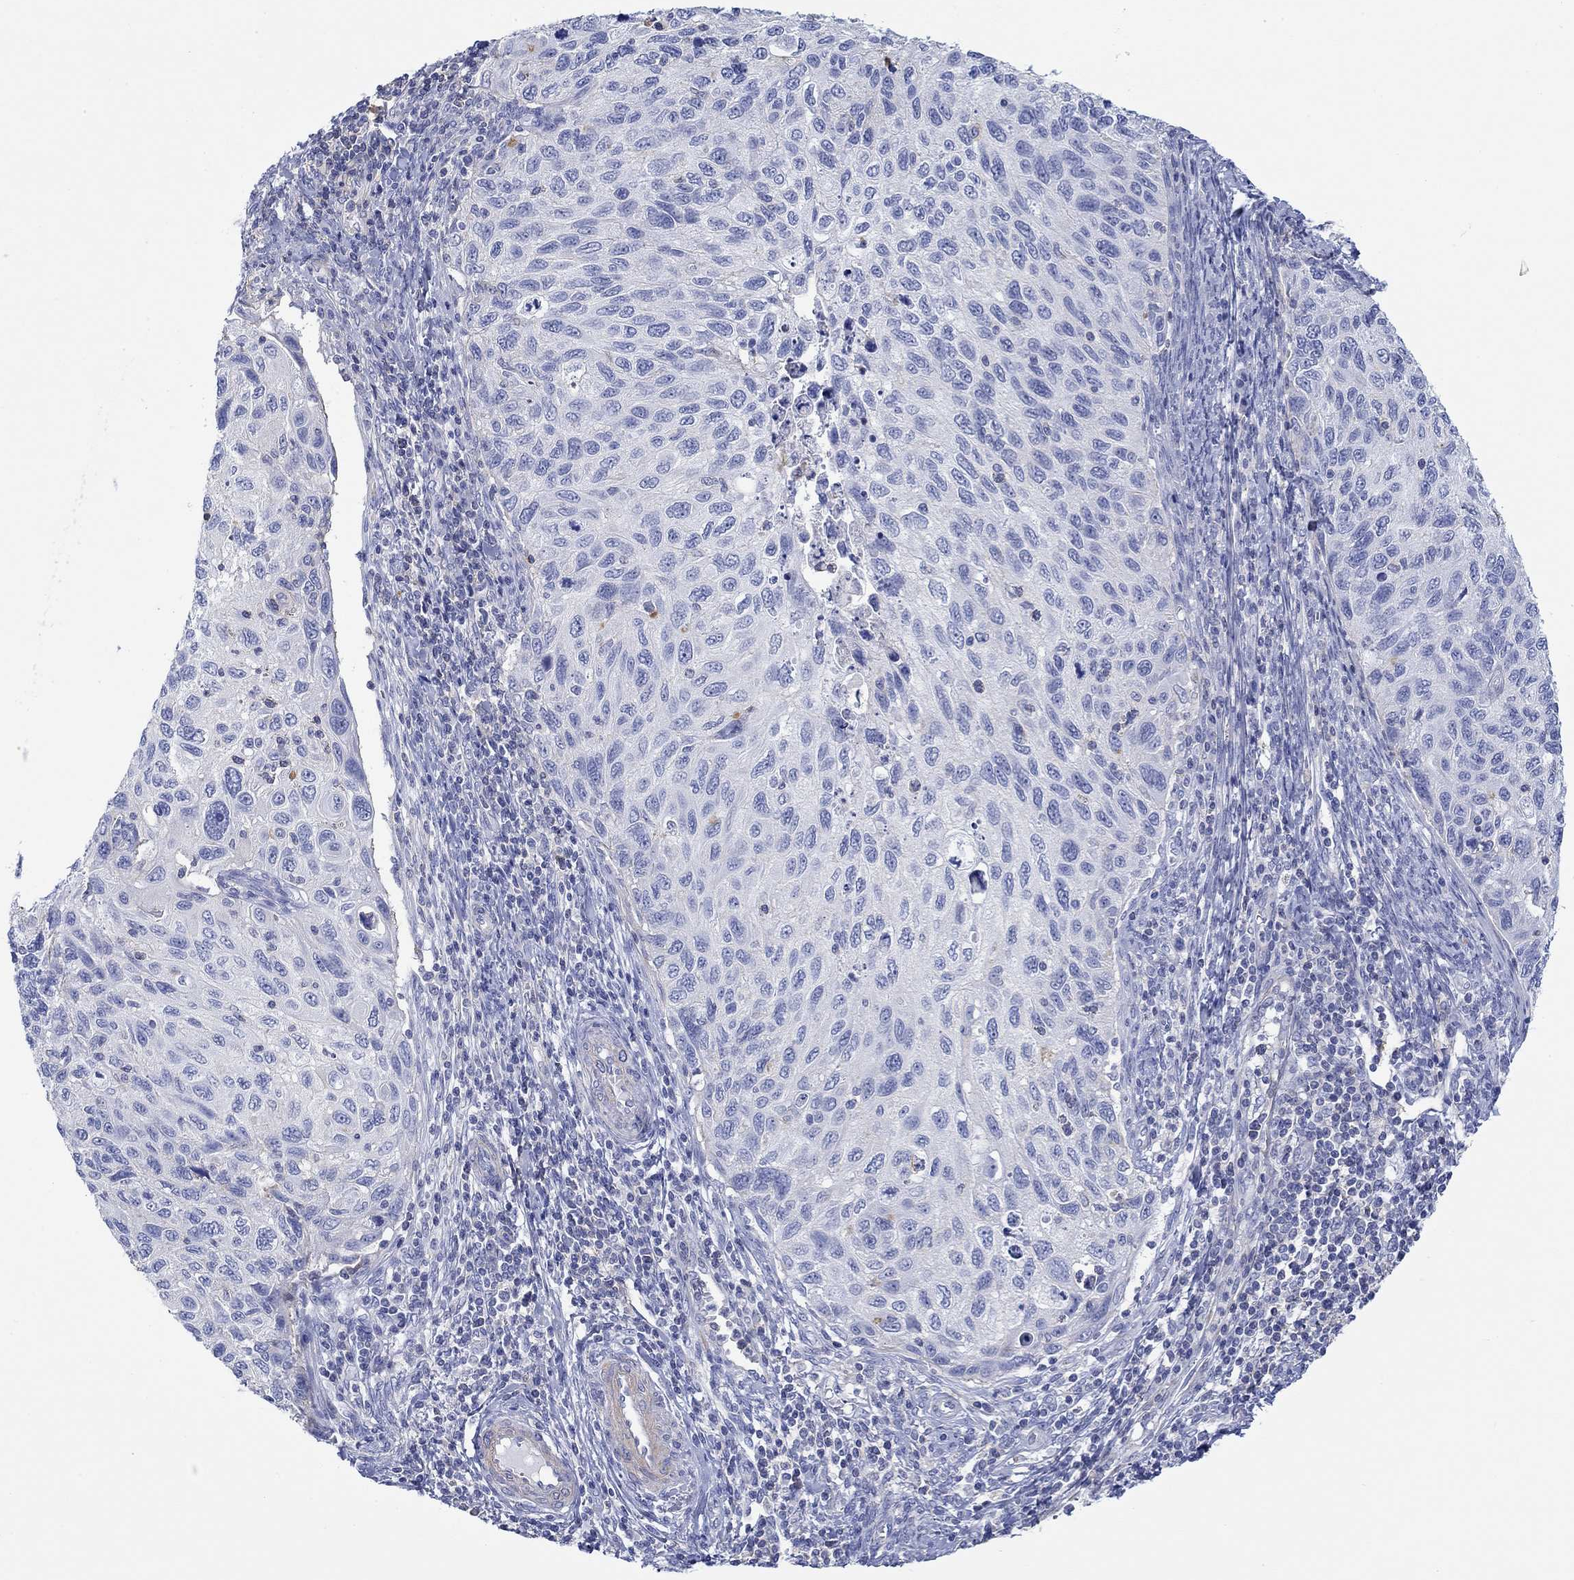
{"staining": {"intensity": "negative", "quantity": "none", "location": "none"}, "tissue": "cervical cancer", "cell_type": "Tumor cells", "image_type": "cancer", "snomed": [{"axis": "morphology", "description": "Squamous cell carcinoma, NOS"}, {"axis": "topography", "description": "Cervix"}], "caption": "The immunohistochemistry image has no significant positivity in tumor cells of squamous cell carcinoma (cervical) tissue. (Immunohistochemistry (ihc), brightfield microscopy, high magnification).", "gene": "PPIL6", "patient": {"sex": "female", "age": 70}}